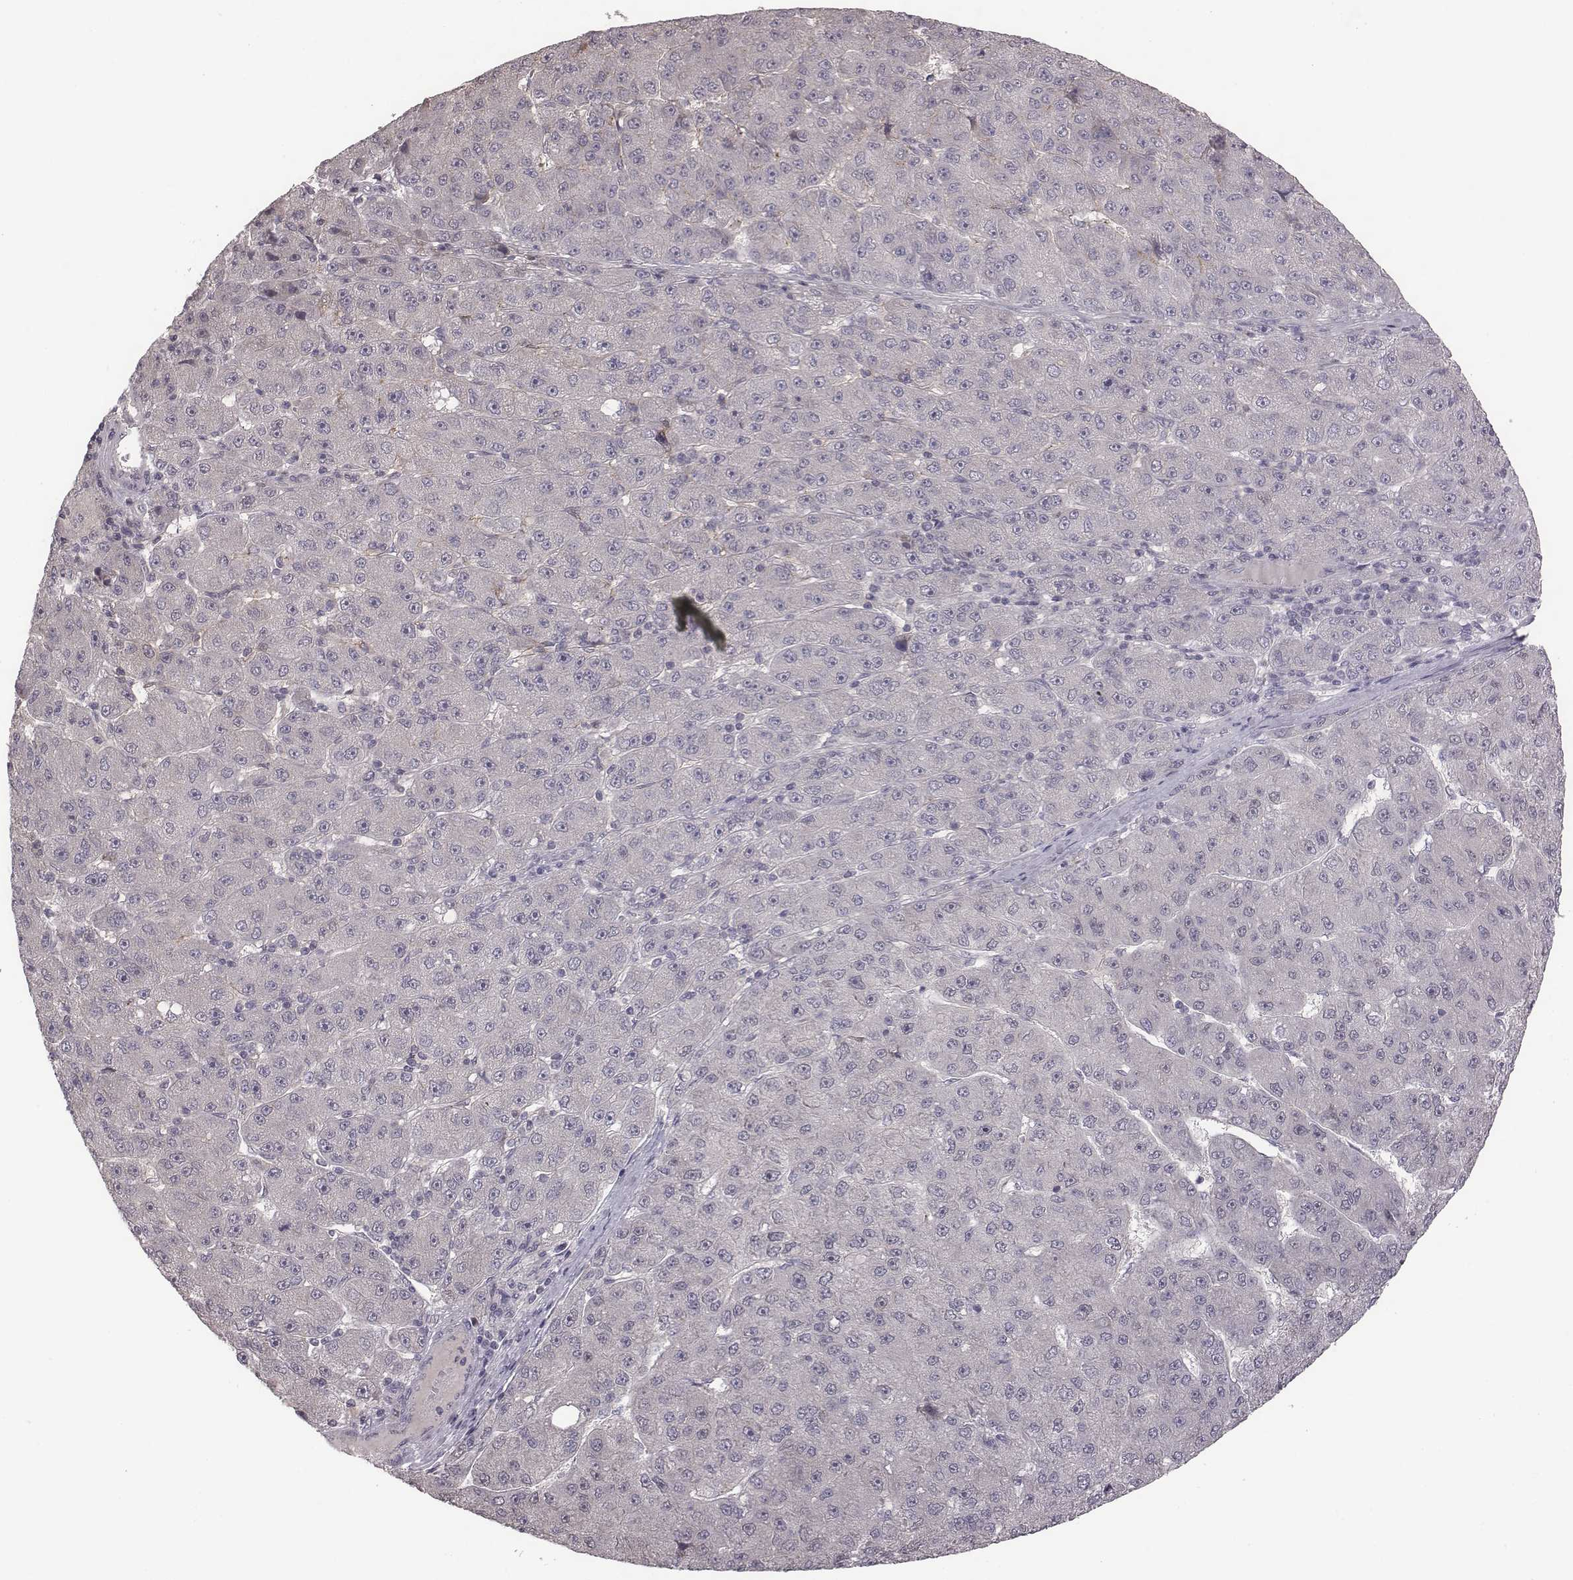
{"staining": {"intensity": "negative", "quantity": "none", "location": "none"}, "tissue": "liver cancer", "cell_type": "Tumor cells", "image_type": "cancer", "snomed": [{"axis": "morphology", "description": "Carcinoma, Hepatocellular, NOS"}, {"axis": "topography", "description": "Liver"}], "caption": "This is an immunohistochemistry (IHC) photomicrograph of human liver hepatocellular carcinoma. There is no staining in tumor cells.", "gene": "BICDL1", "patient": {"sex": "male", "age": 67}}